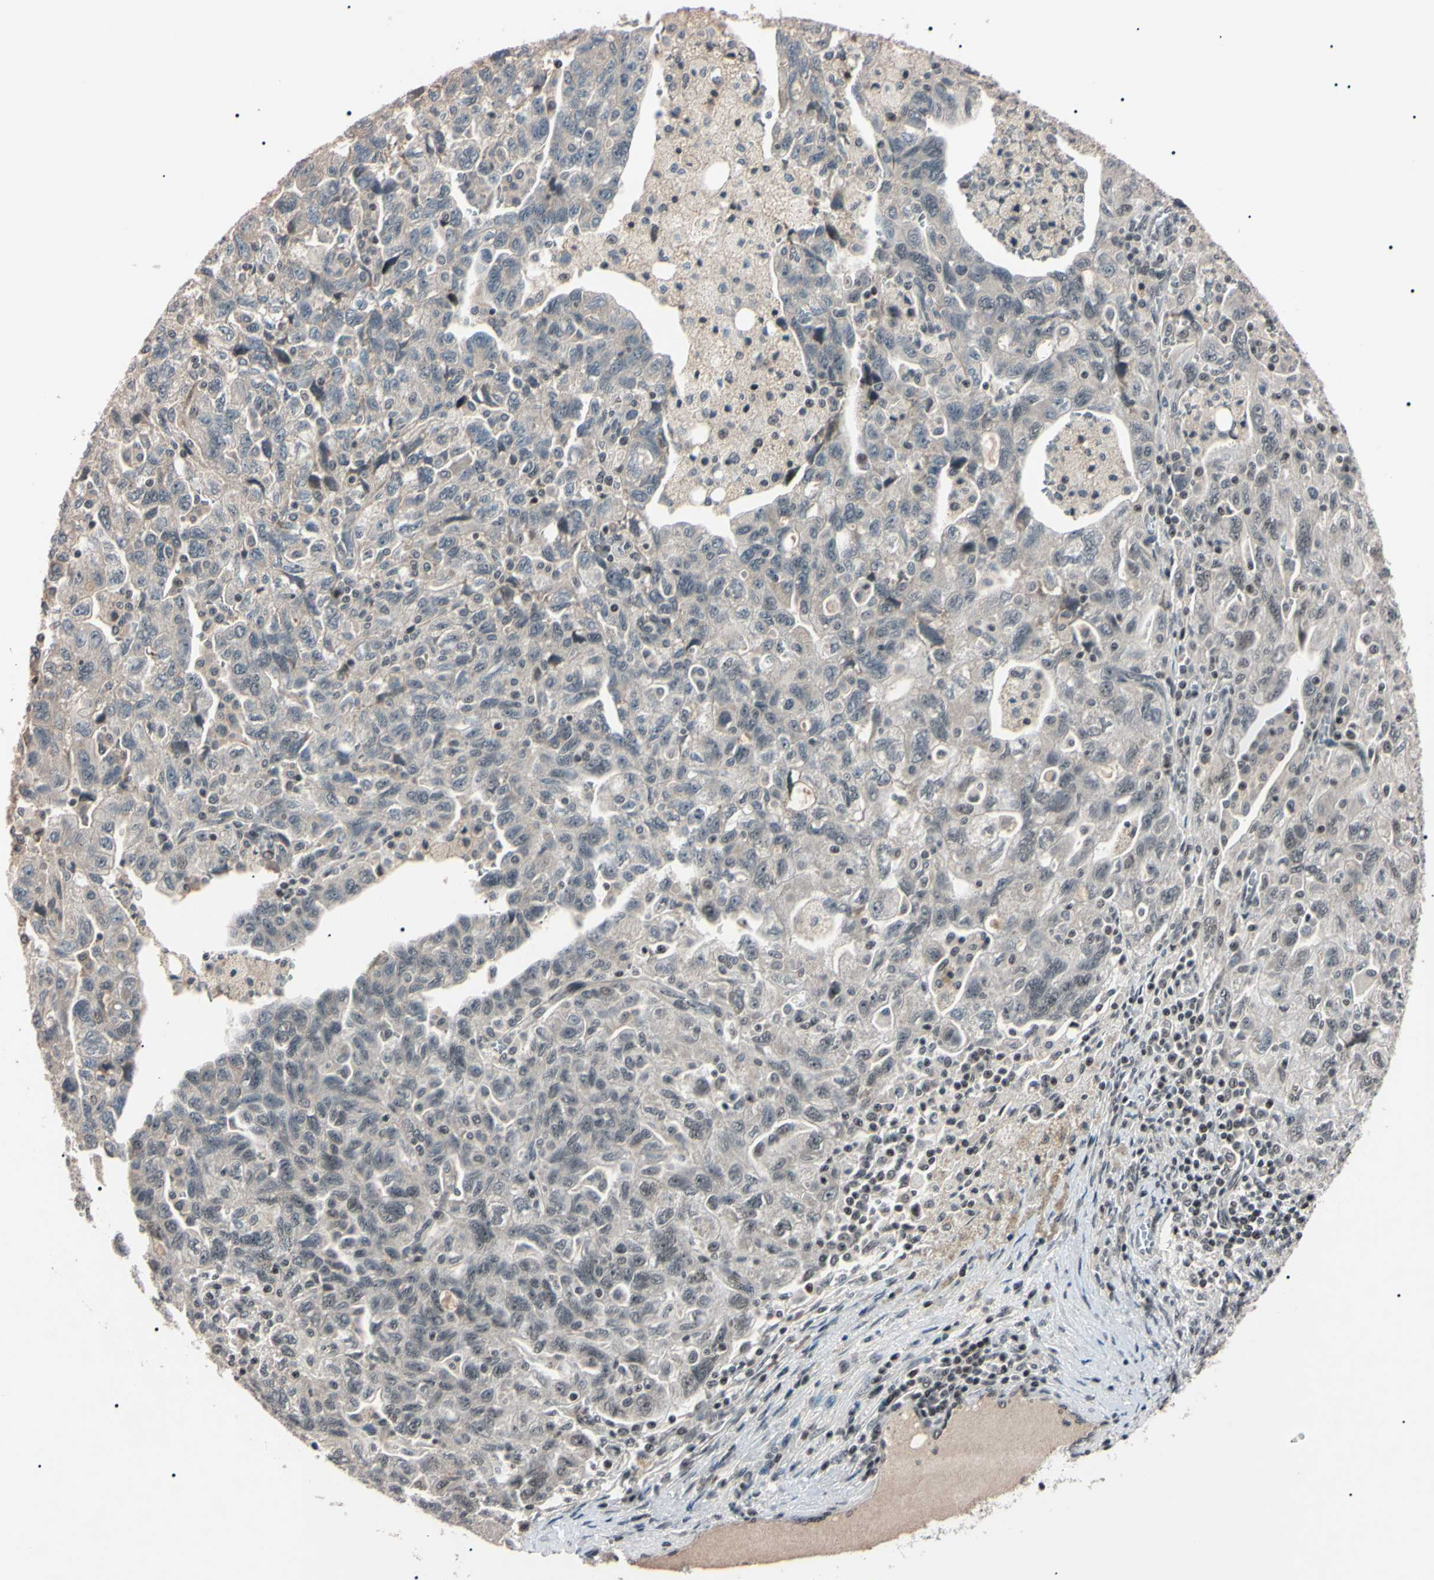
{"staining": {"intensity": "negative", "quantity": "none", "location": "none"}, "tissue": "ovarian cancer", "cell_type": "Tumor cells", "image_type": "cancer", "snomed": [{"axis": "morphology", "description": "Carcinoma, NOS"}, {"axis": "morphology", "description": "Cystadenocarcinoma, serous, NOS"}, {"axis": "topography", "description": "Ovary"}], "caption": "The micrograph demonstrates no significant expression in tumor cells of ovarian cancer (carcinoma).", "gene": "YY1", "patient": {"sex": "female", "age": 69}}